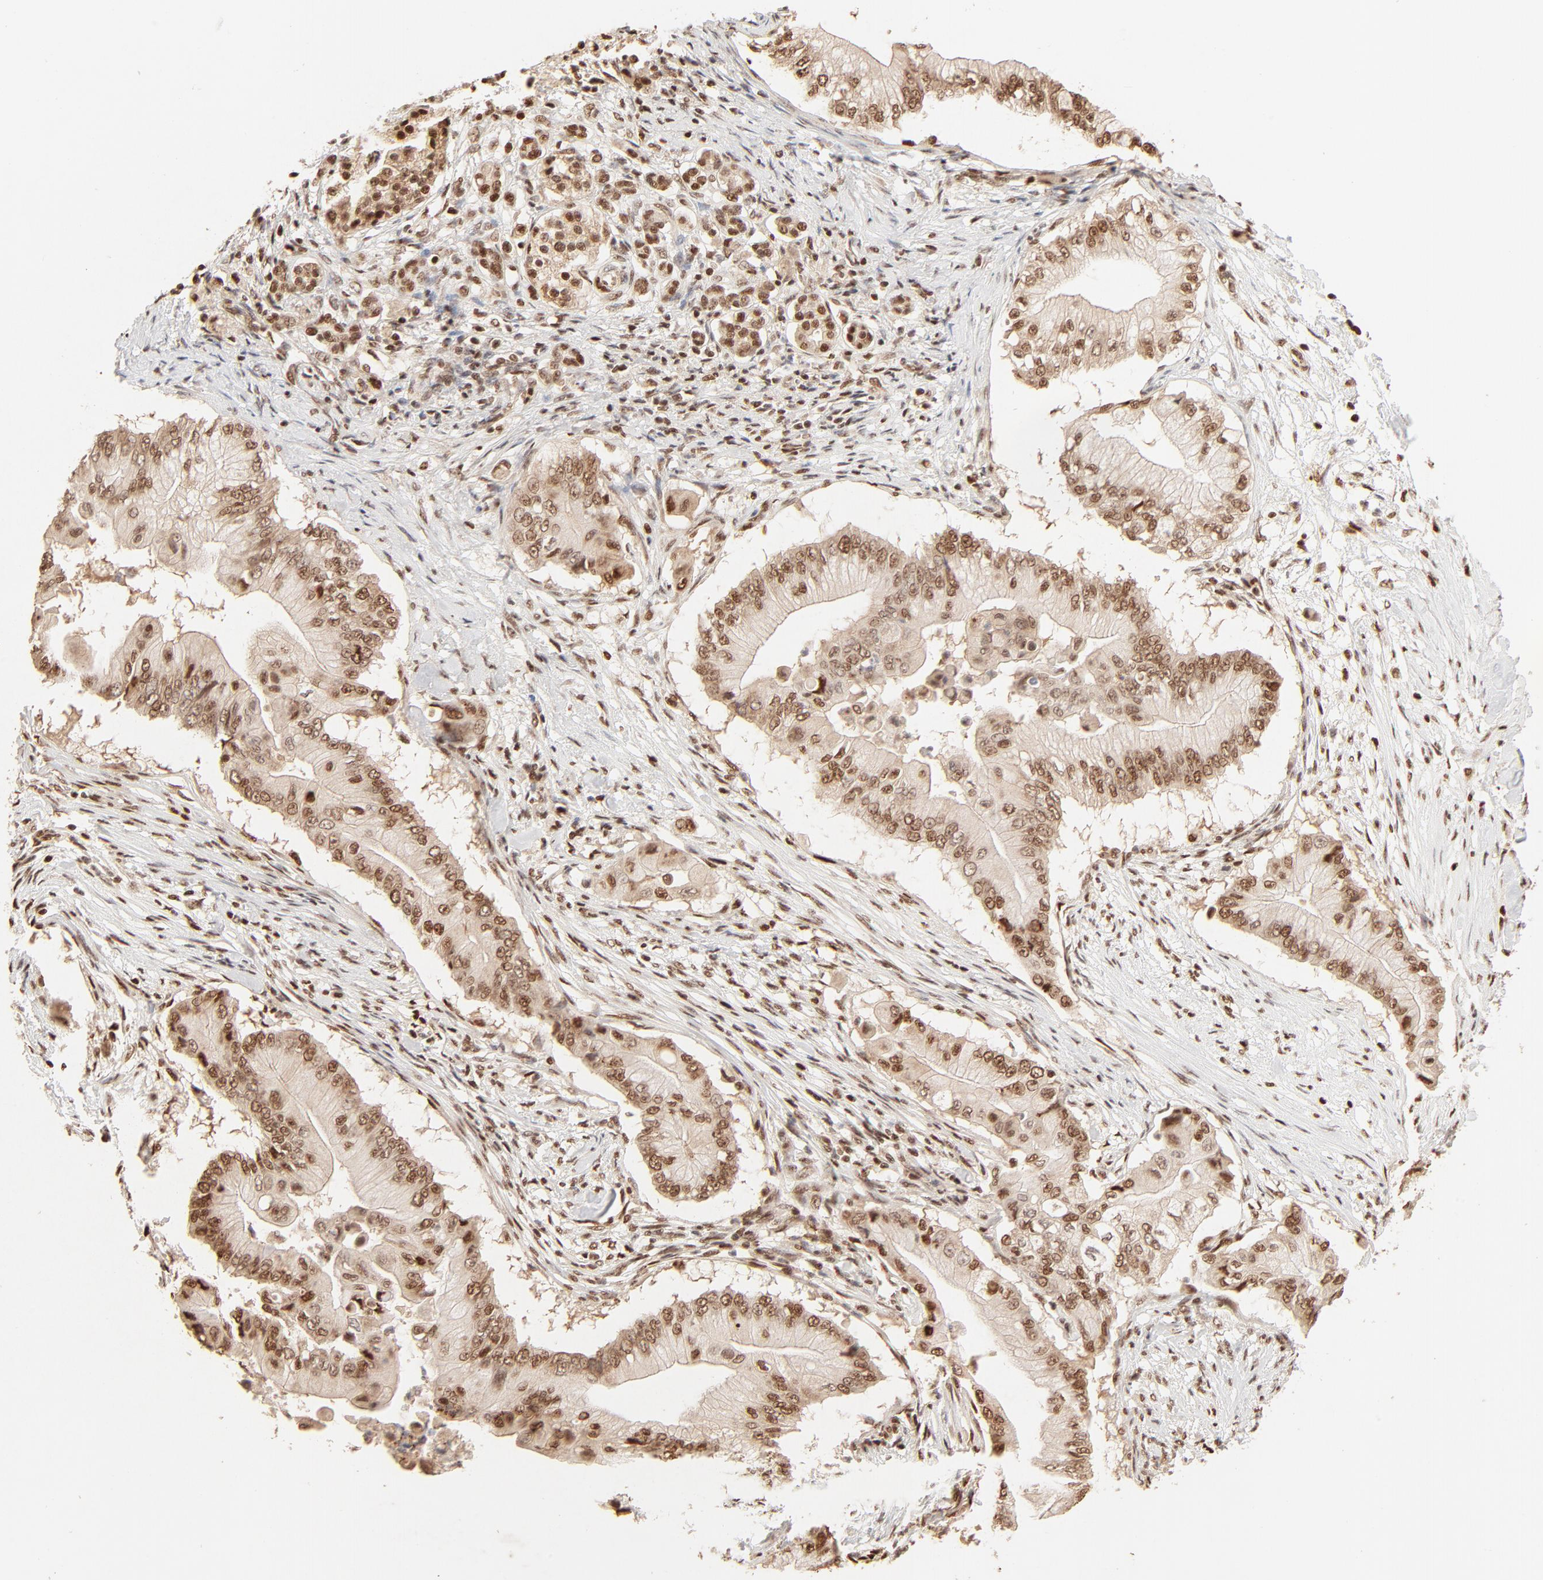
{"staining": {"intensity": "moderate", "quantity": ">75%", "location": "nuclear"}, "tissue": "pancreatic cancer", "cell_type": "Tumor cells", "image_type": "cancer", "snomed": [{"axis": "morphology", "description": "Adenocarcinoma, NOS"}, {"axis": "topography", "description": "Pancreas"}], "caption": "The image demonstrates staining of pancreatic cancer, revealing moderate nuclear protein expression (brown color) within tumor cells.", "gene": "FAM50A", "patient": {"sex": "male", "age": 62}}